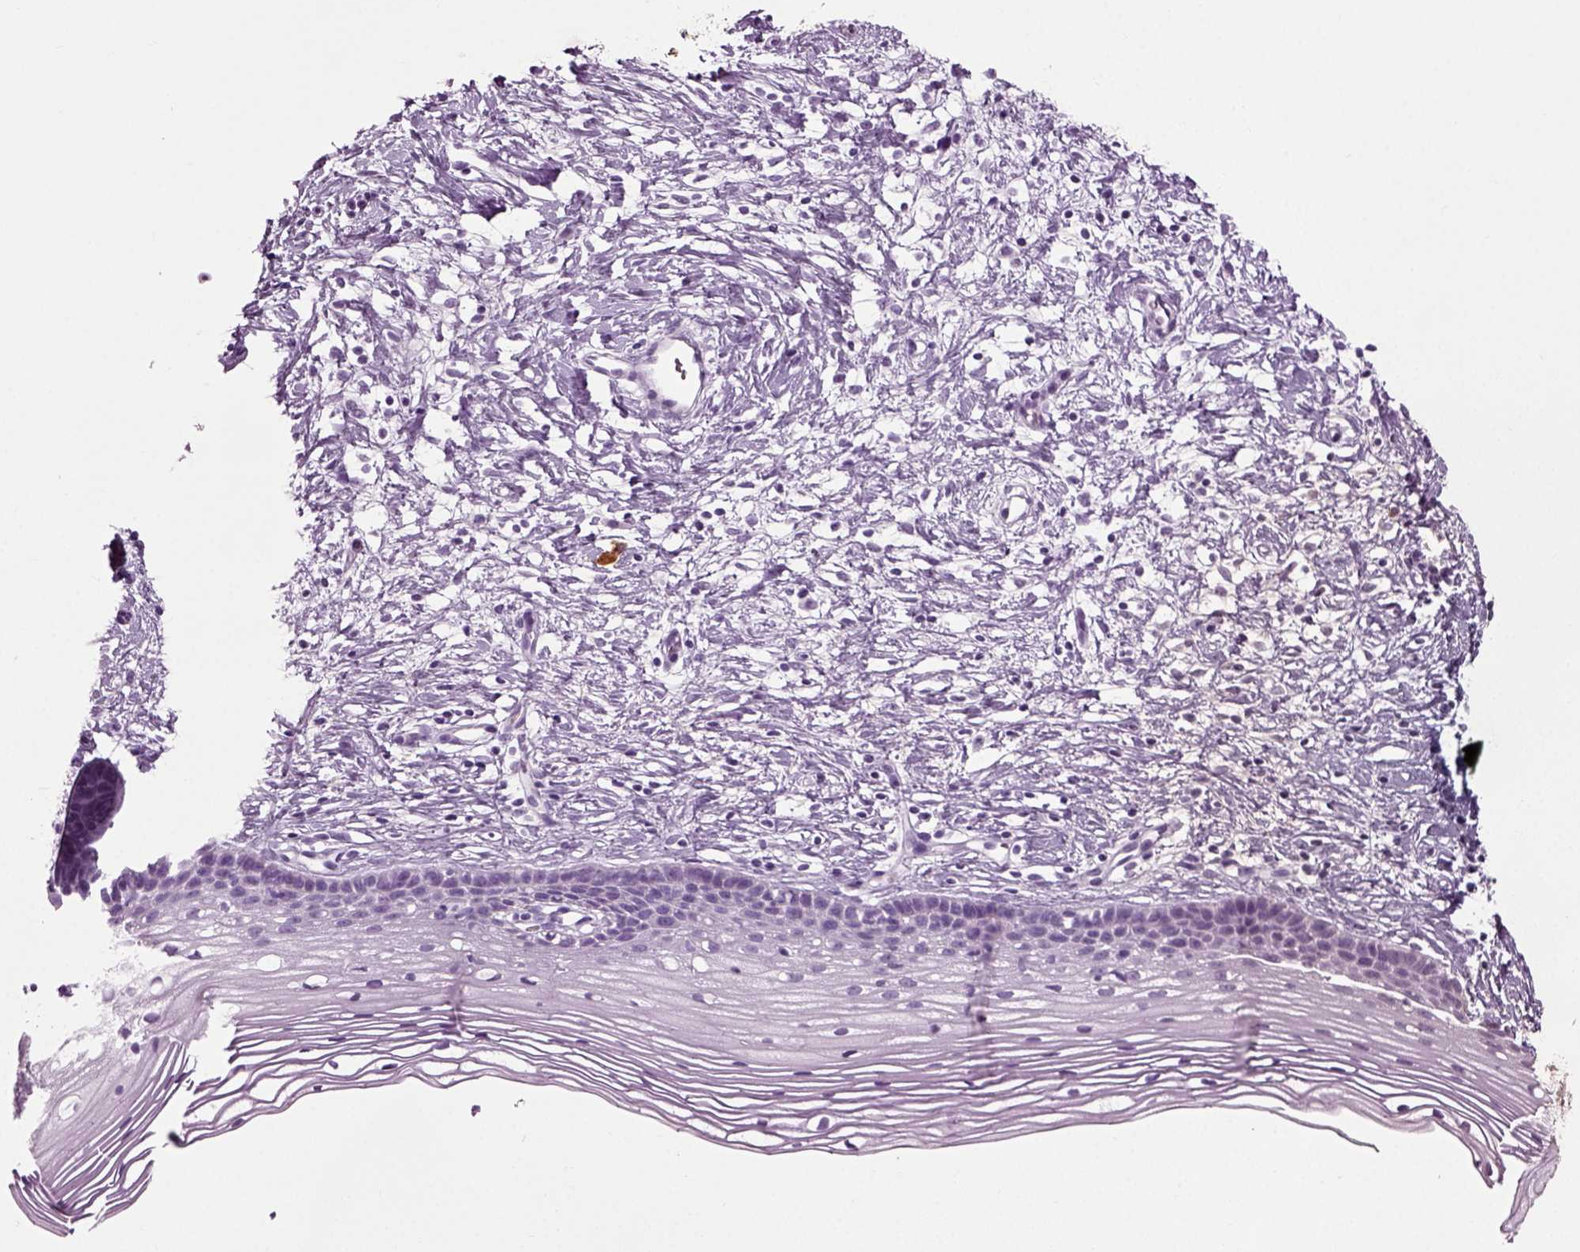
{"staining": {"intensity": "negative", "quantity": "none", "location": "none"}, "tissue": "cervix", "cell_type": "Glandular cells", "image_type": "normal", "snomed": [{"axis": "morphology", "description": "Normal tissue, NOS"}, {"axis": "topography", "description": "Cervix"}], "caption": "Immunohistochemistry (IHC) photomicrograph of benign cervix: cervix stained with DAB (3,3'-diaminobenzidine) demonstrates no significant protein staining in glandular cells. (DAB (3,3'-diaminobenzidine) IHC with hematoxylin counter stain).", "gene": "PRLH", "patient": {"sex": "female", "age": 39}}